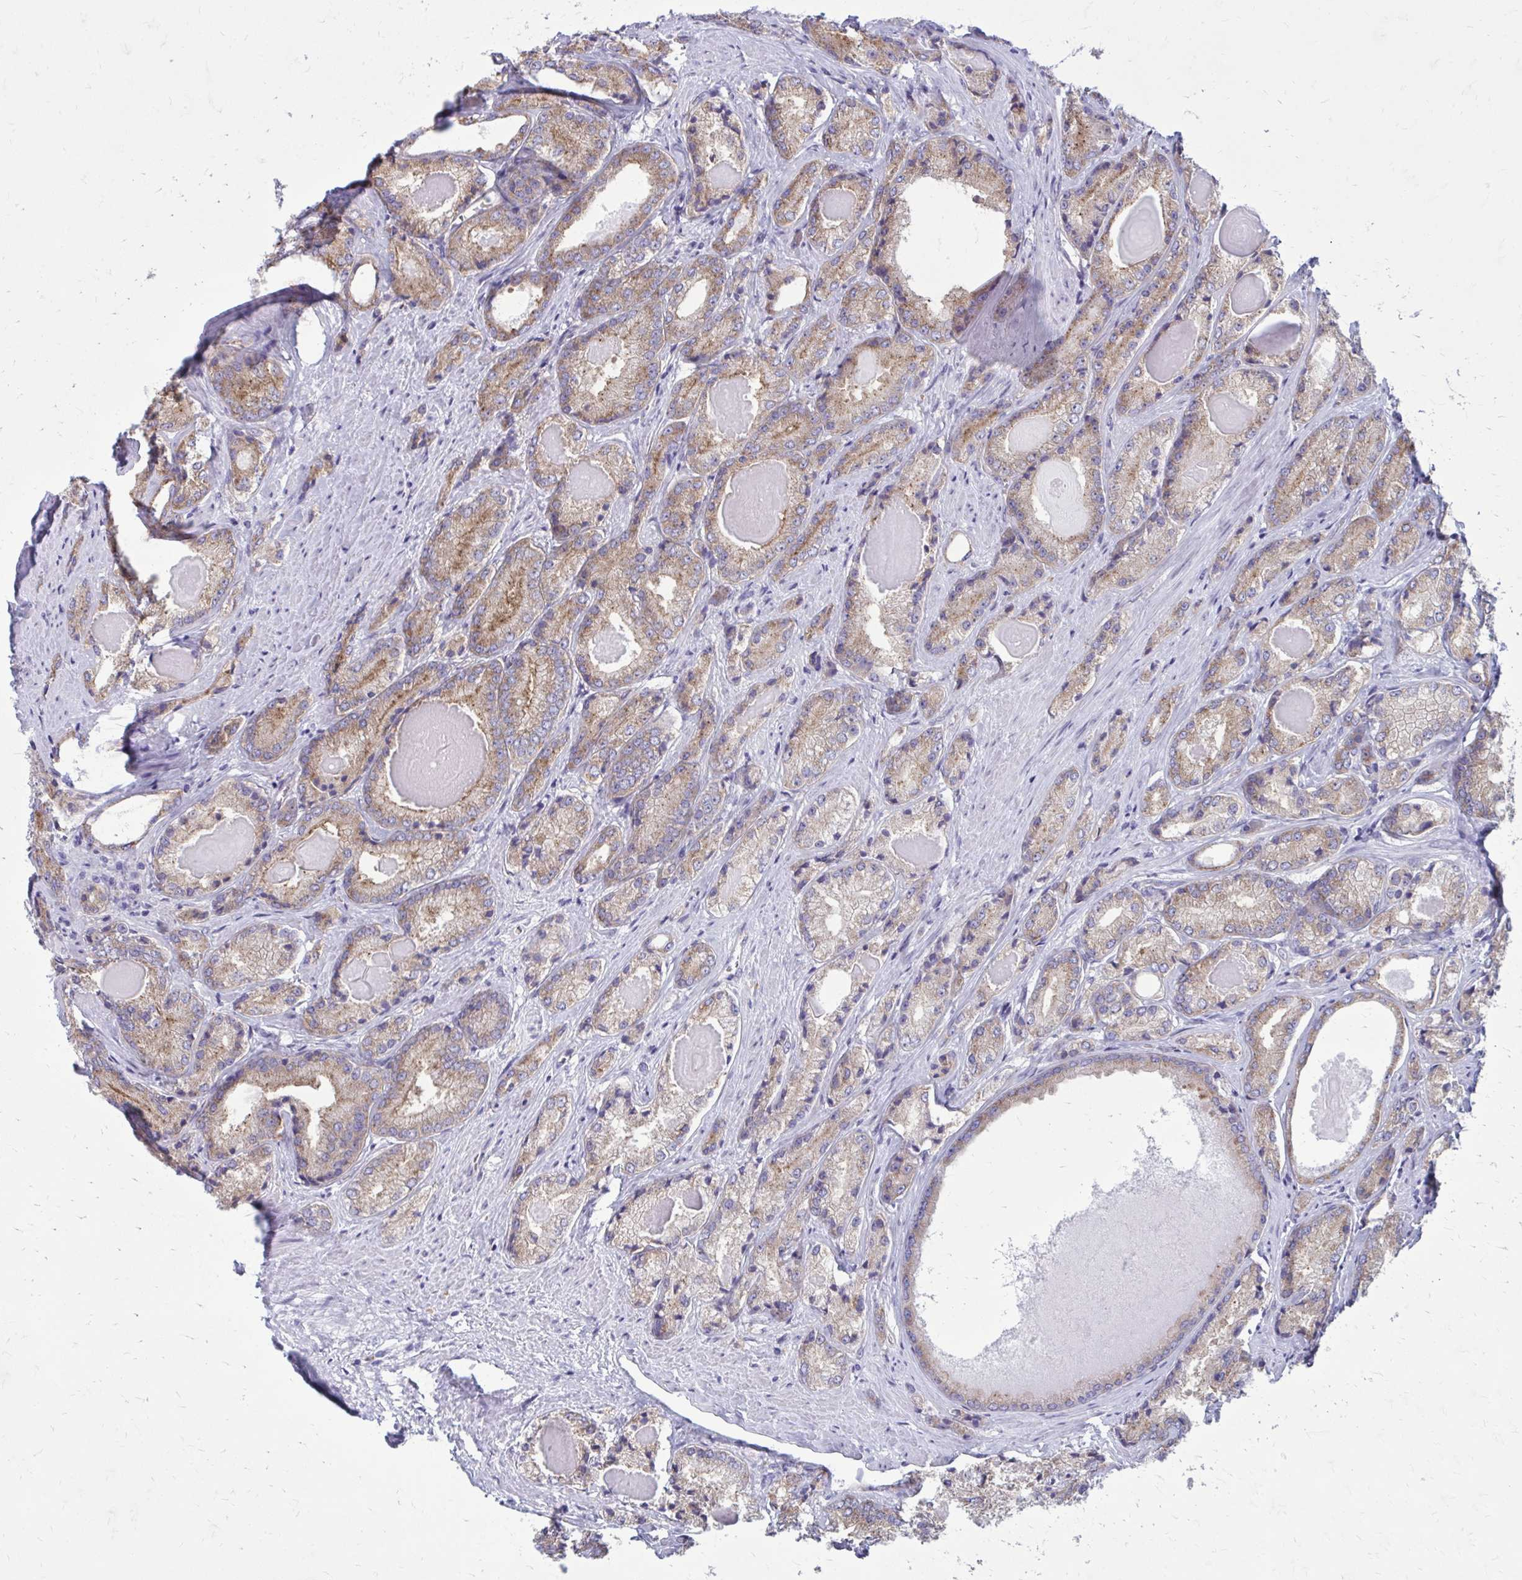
{"staining": {"intensity": "weak", "quantity": "25%-75%", "location": "cytoplasmic/membranous"}, "tissue": "prostate cancer", "cell_type": "Tumor cells", "image_type": "cancer", "snomed": [{"axis": "morphology", "description": "Adenocarcinoma, NOS"}, {"axis": "morphology", "description": "Adenocarcinoma, Low grade"}, {"axis": "topography", "description": "Prostate"}], "caption": "DAB immunohistochemical staining of human prostate cancer (adenocarcinoma) shows weak cytoplasmic/membranous protein positivity in about 25%-75% of tumor cells. The staining was performed using DAB, with brown indicating positive protein expression. Nuclei are stained blue with hematoxylin.", "gene": "CLTA", "patient": {"sex": "male", "age": 68}}